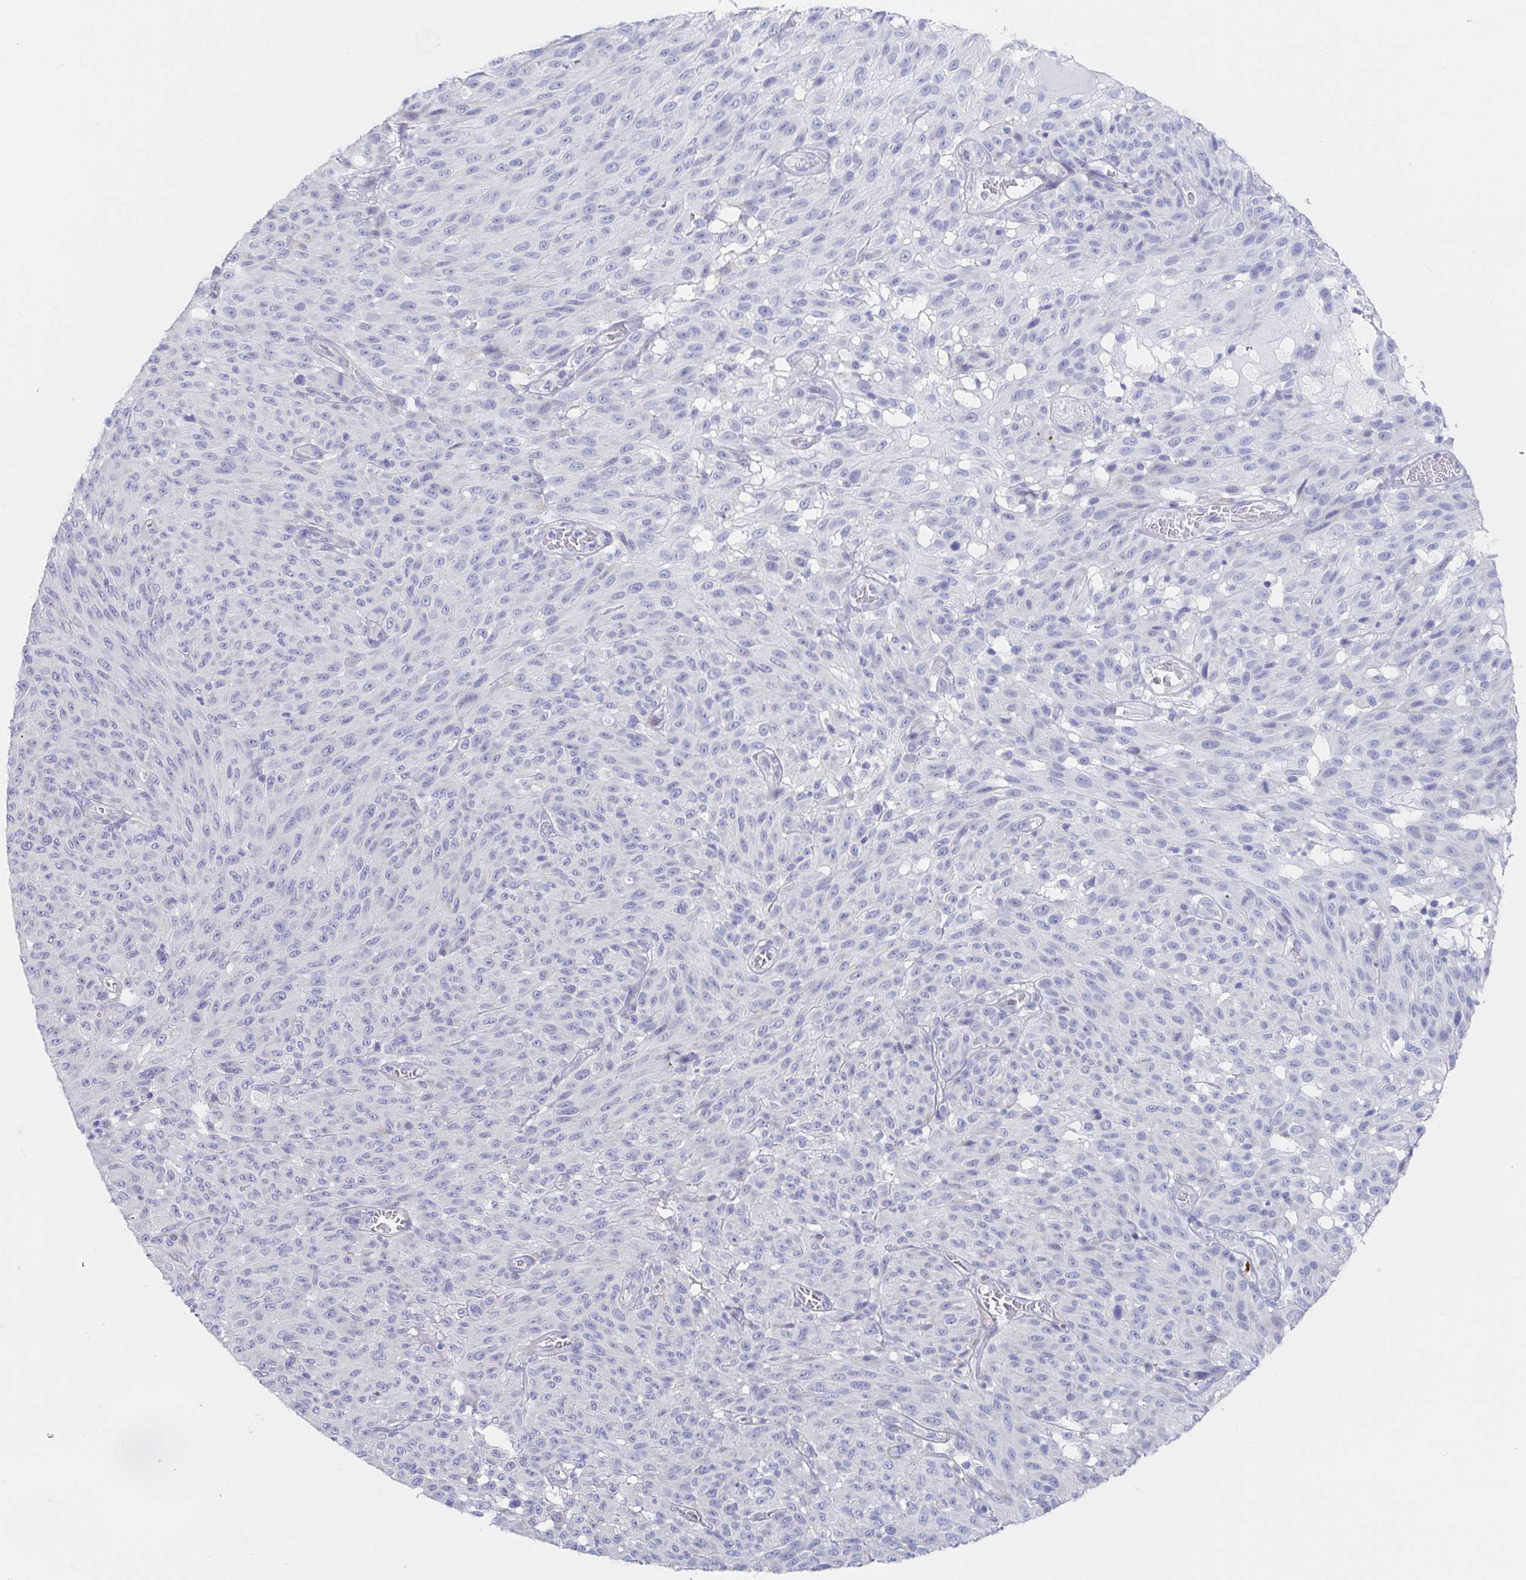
{"staining": {"intensity": "negative", "quantity": "none", "location": "none"}, "tissue": "melanoma", "cell_type": "Tumor cells", "image_type": "cancer", "snomed": [{"axis": "morphology", "description": "Malignant melanoma, NOS"}, {"axis": "topography", "description": "Skin"}], "caption": "There is no significant expression in tumor cells of malignant melanoma.", "gene": "PACSIN1", "patient": {"sex": "male", "age": 85}}